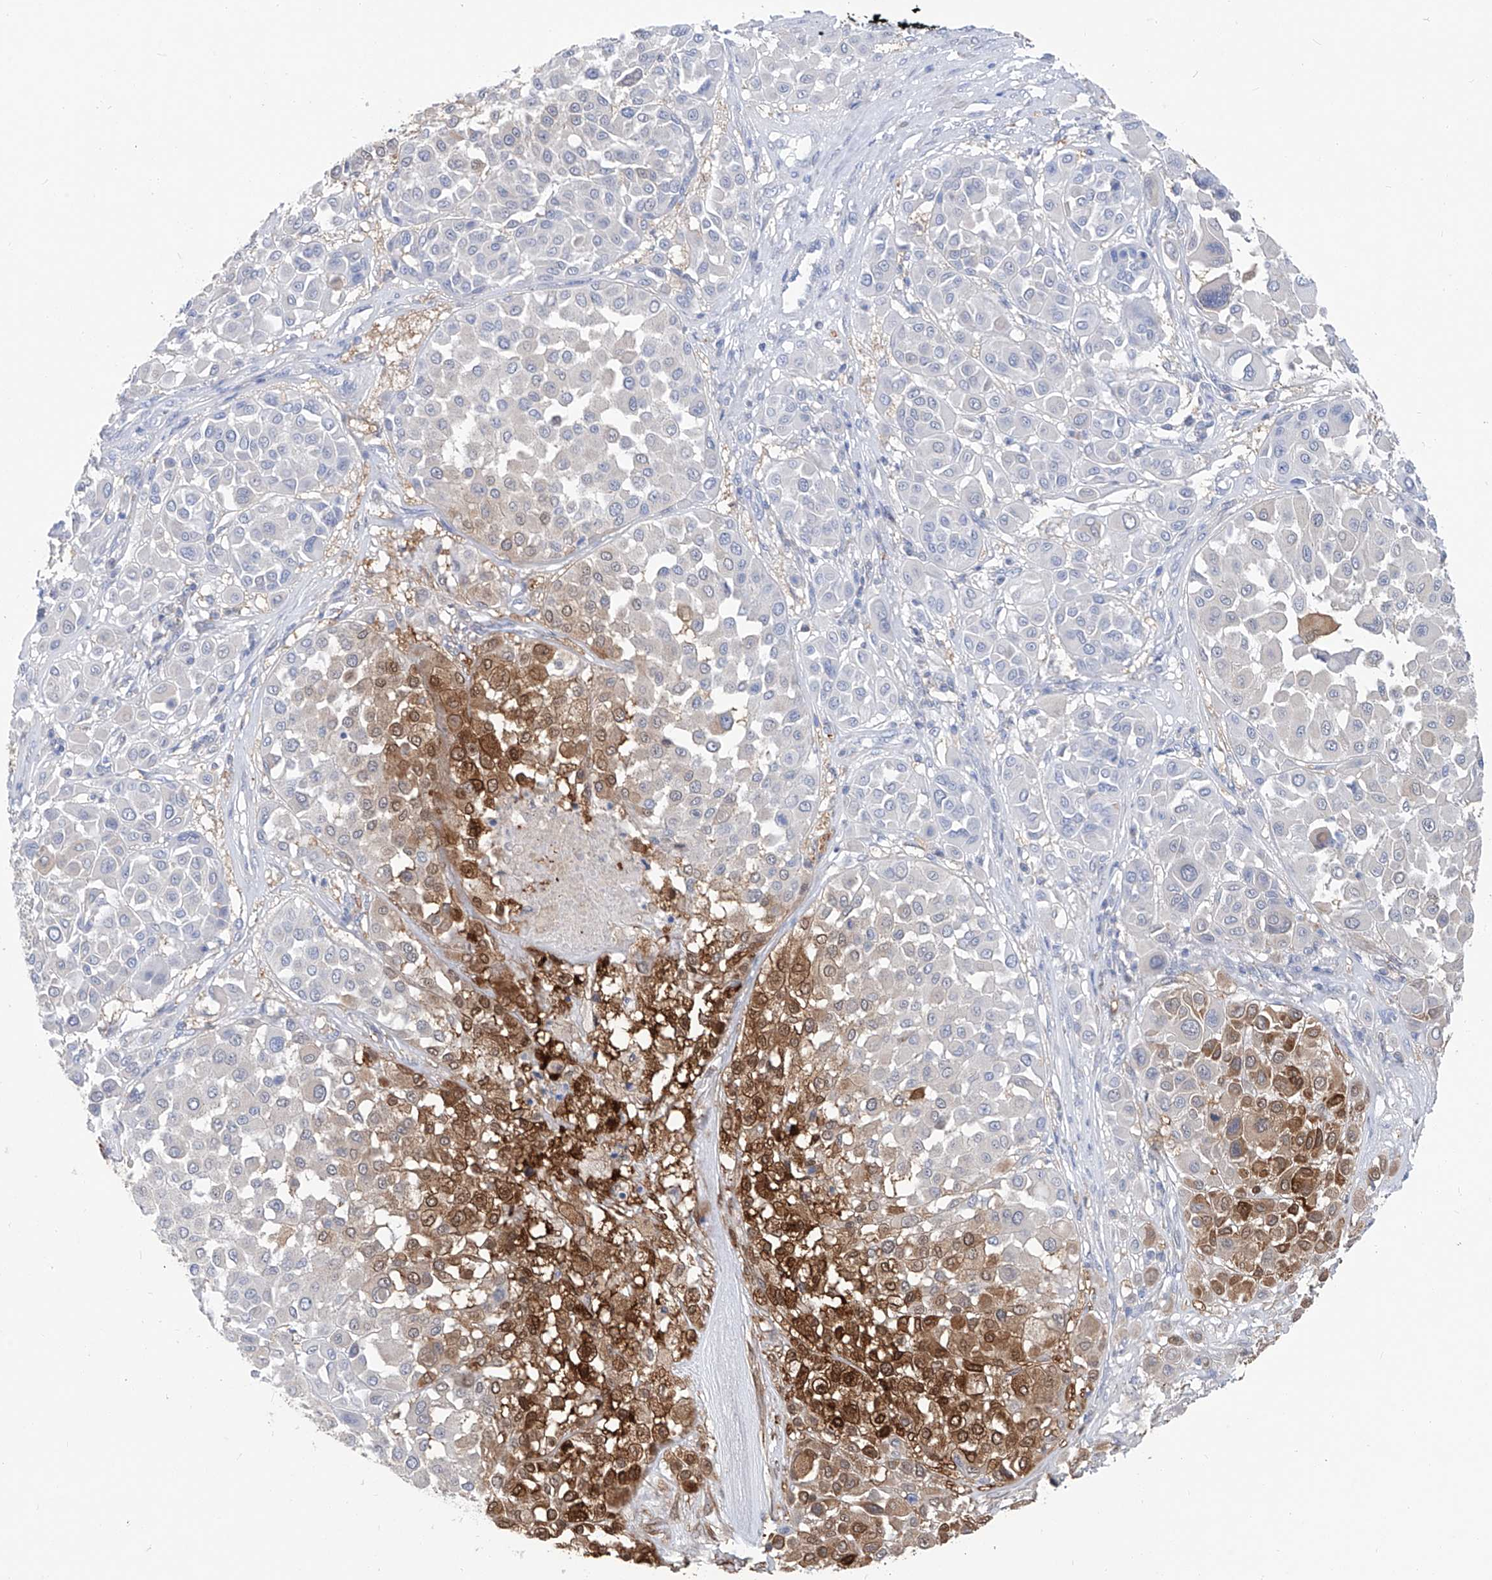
{"staining": {"intensity": "moderate", "quantity": "<25%", "location": "cytoplasmic/membranous"}, "tissue": "melanoma", "cell_type": "Tumor cells", "image_type": "cancer", "snomed": [{"axis": "morphology", "description": "Malignant melanoma, Metastatic site"}, {"axis": "topography", "description": "Soft tissue"}], "caption": "This is a histology image of IHC staining of malignant melanoma (metastatic site), which shows moderate positivity in the cytoplasmic/membranous of tumor cells.", "gene": "UFL1", "patient": {"sex": "male", "age": 41}}